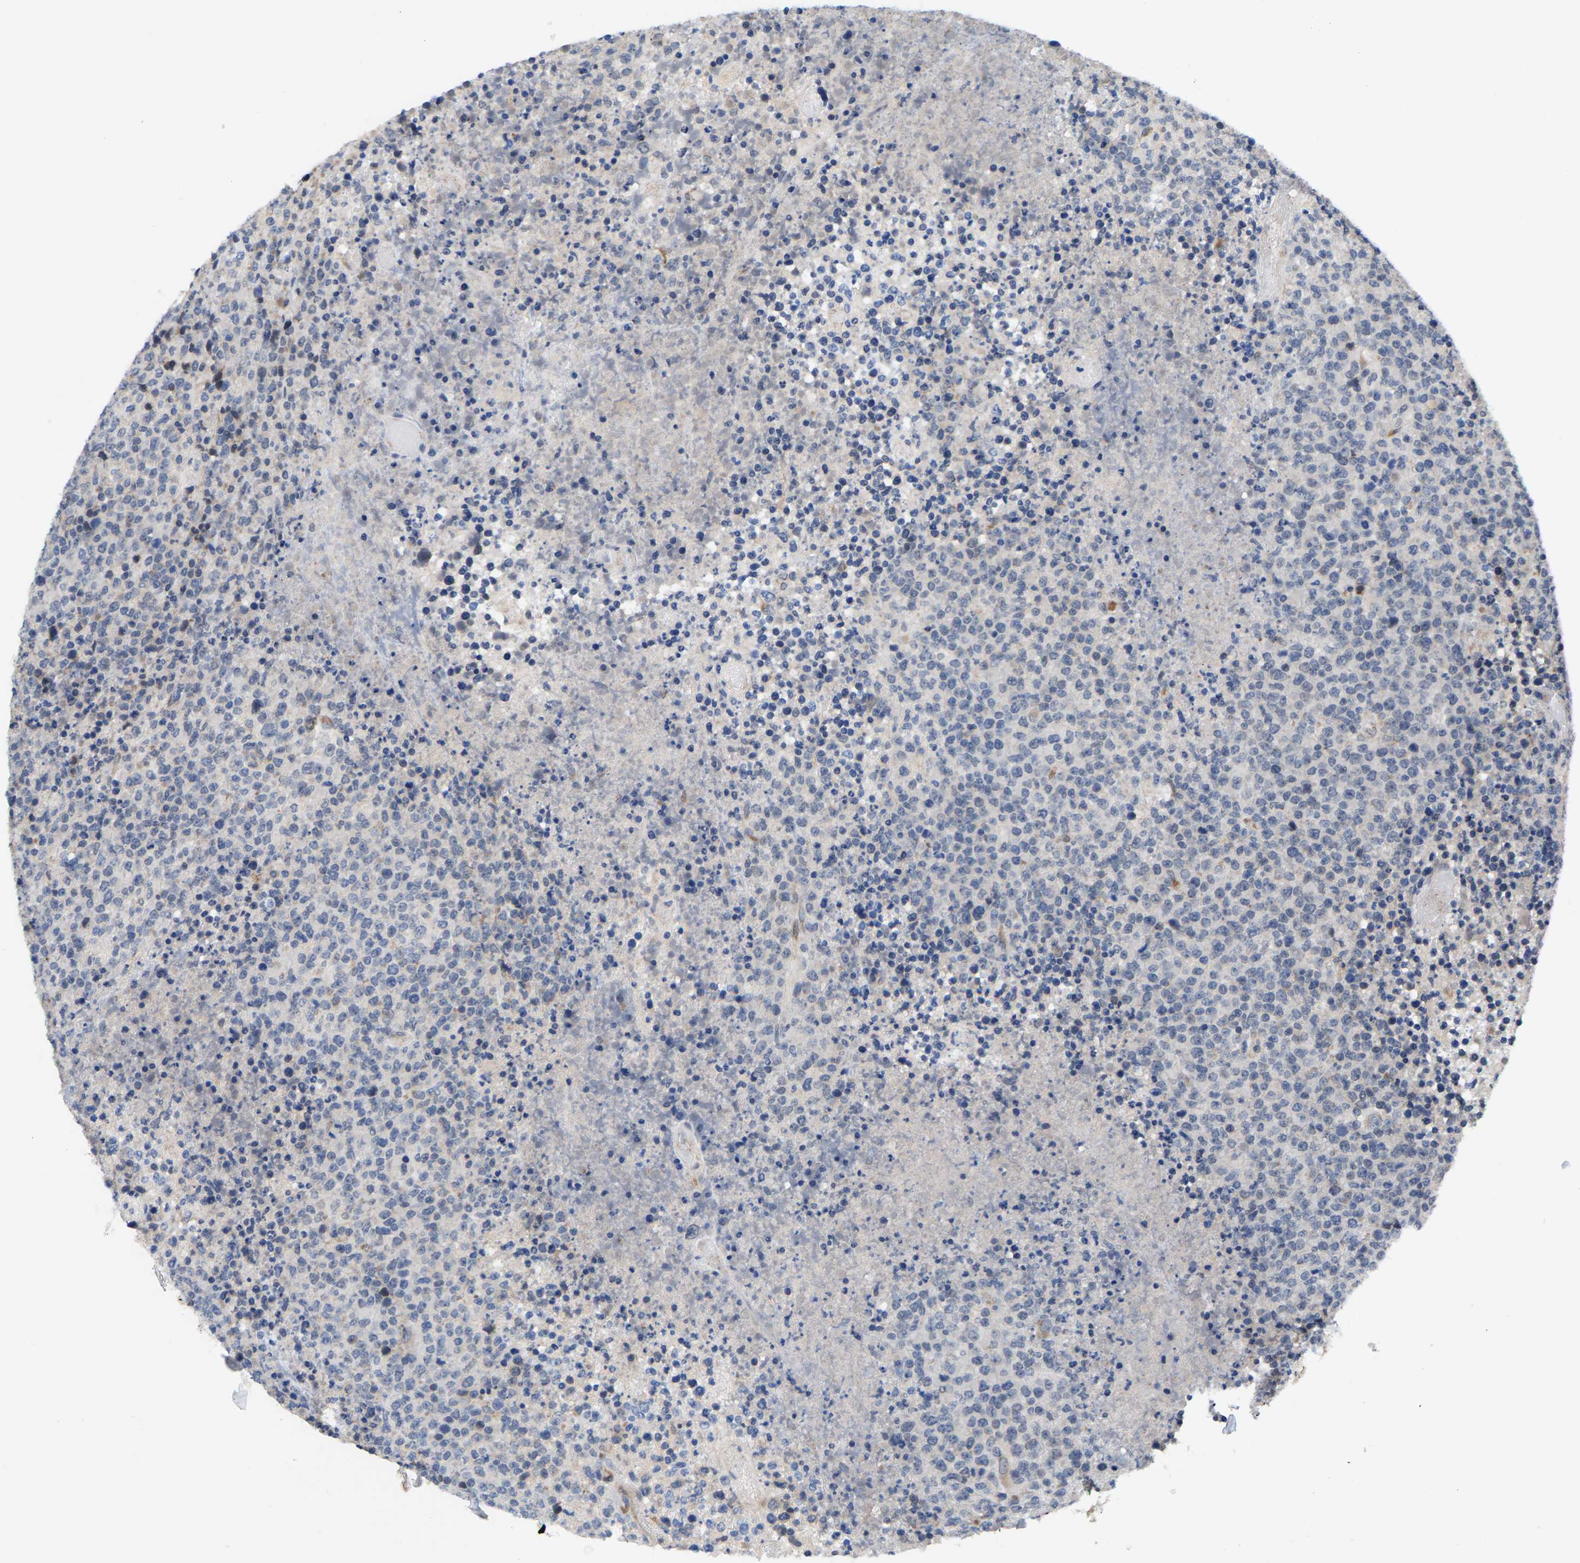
{"staining": {"intensity": "negative", "quantity": "none", "location": "none"}, "tissue": "lymphoma", "cell_type": "Tumor cells", "image_type": "cancer", "snomed": [{"axis": "morphology", "description": "Malignant lymphoma, non-Hodgkin's type, High grade"}, {"axis": "topography", "description": "Lymph node"}], "caption": "There is no significant staining in tumor cells of malignant lymphoma, non-Hodgkin's type (high-grade).", "gene": "TDRKH", "patient": {"sex": "male", "age": 13}}